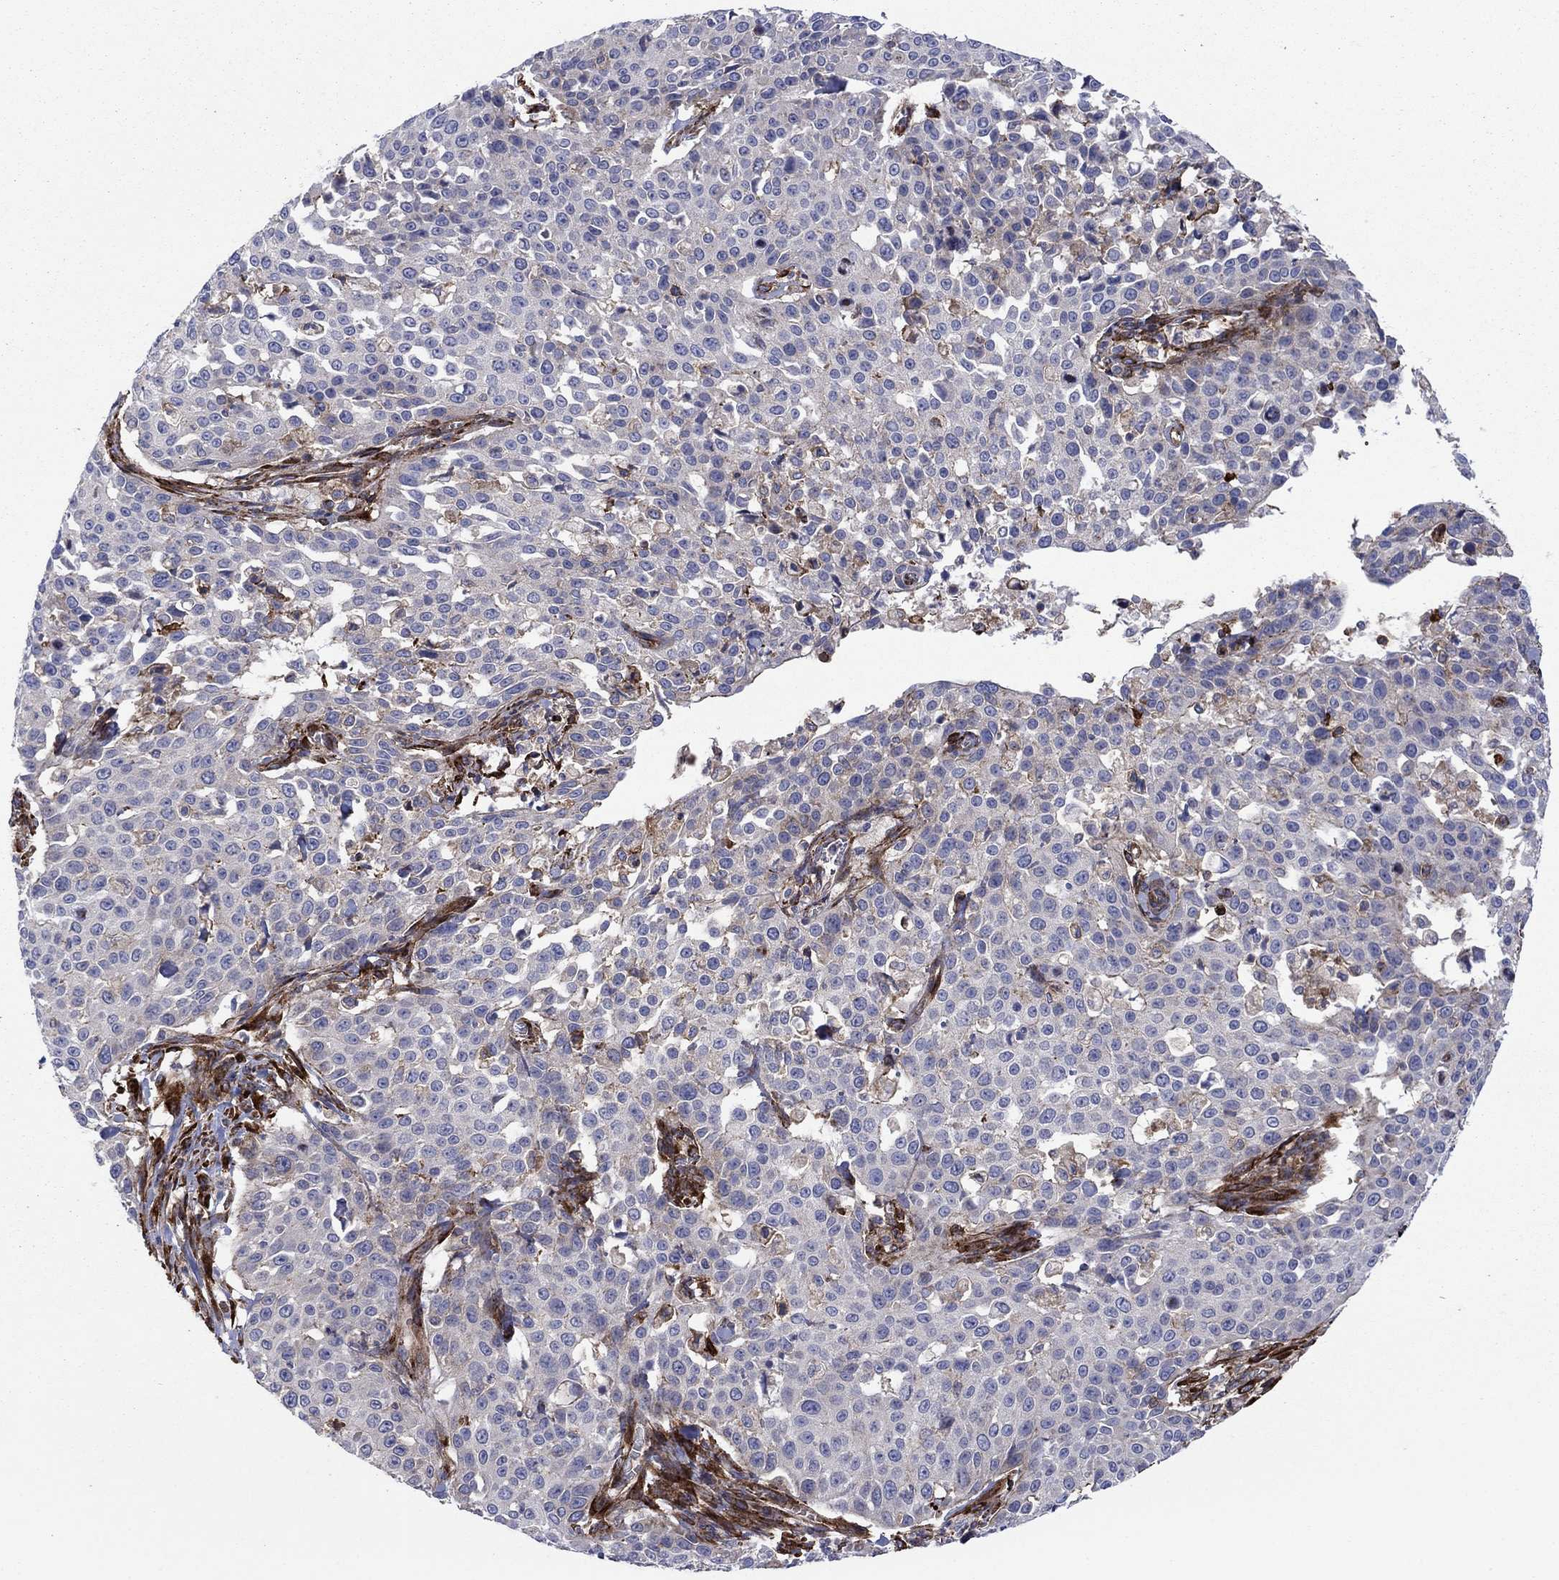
{"staining": {"intensity": "weak", "quantity": "<25%", "location": "cytoplasmic/membranous"}, "tissue": "cervical cancer", "cell_type": "Tumor cells", "image_type": "cancer", "snomed": [{"axis": "morphology", "description": "Squamous cell carcinoma, NOS"}, {"axis": "topography", "description": "Cervix"}], "caption": "Tumor cells show no significant protein positivity in squamous cell carcinoma (cervical). Brightfield microscopy of immunohistochemistry (IHC) stained with DAB (3,3'-diaminobenzidine) (brown) and hematoxylin (blue), captured at high magnification.", "gene": "PAG1", "patient": {"sex": "female", "age": 26}}